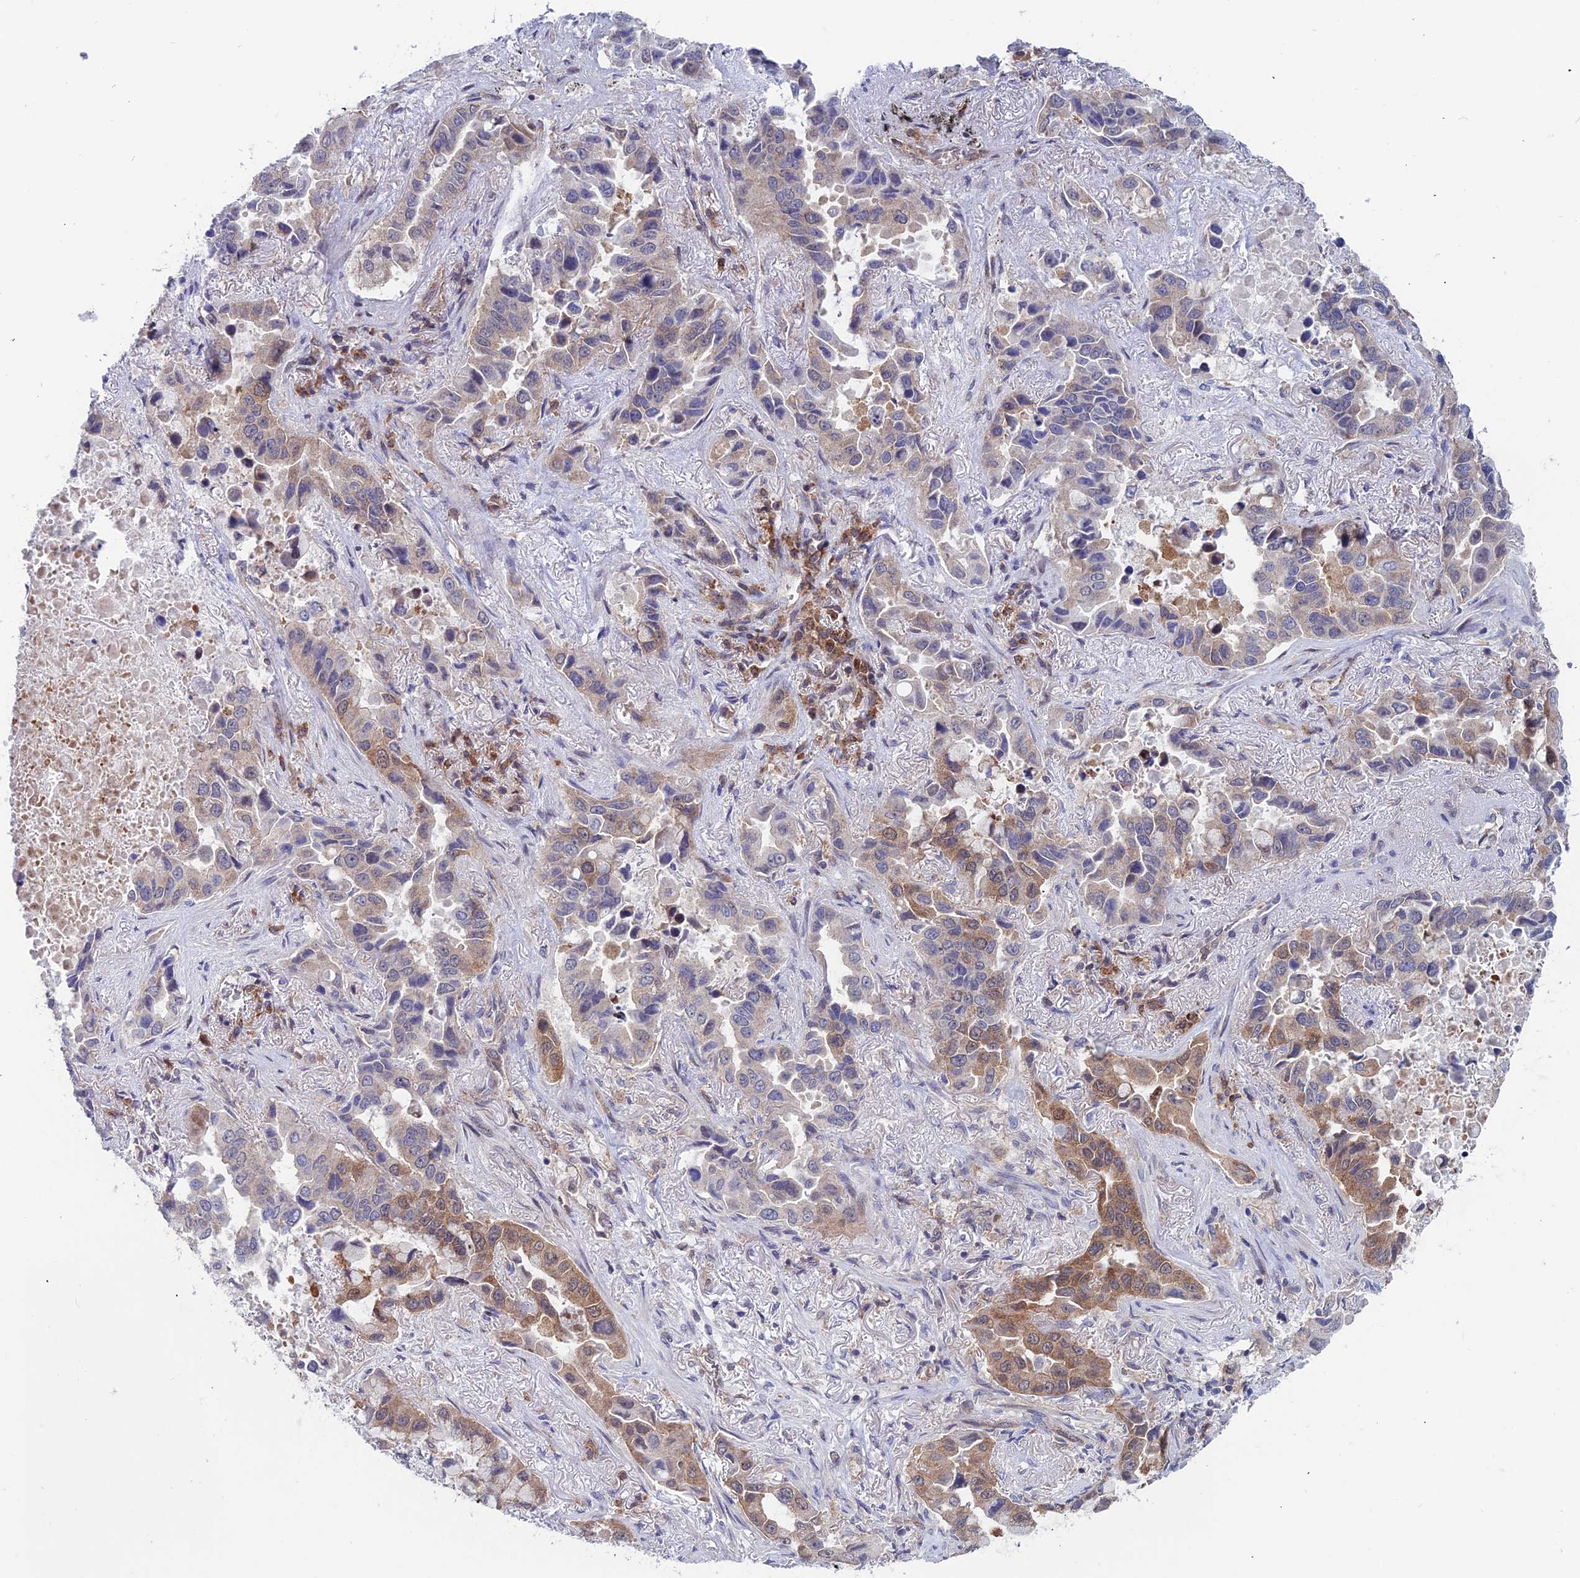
{"staining": {"intensity": "moderate", "quantity": "25%-75%", "location": "cytoplasmic/membranous"}, "tissue": "lung cancer", "cell_type": "Tumor cells", "image_type": "cancer", "snomed": [{"axis": "morphology", "description": "Adenocarcinoma, NOS"}, {"axis": "topography", "description": "Lung"}], "caption": "IHC photomicrograph of neoplastic tissue: human lung adenocarcinoma stained using IHC demonstrates medium levels of moderate protein expression localized specifically in the cytoplasmic/membranous of tumor cells, appearing as a cytoplasmic/membranous brown color.", "gene": "IGBP1", "patient": {"sex": "male", "age": 64}}